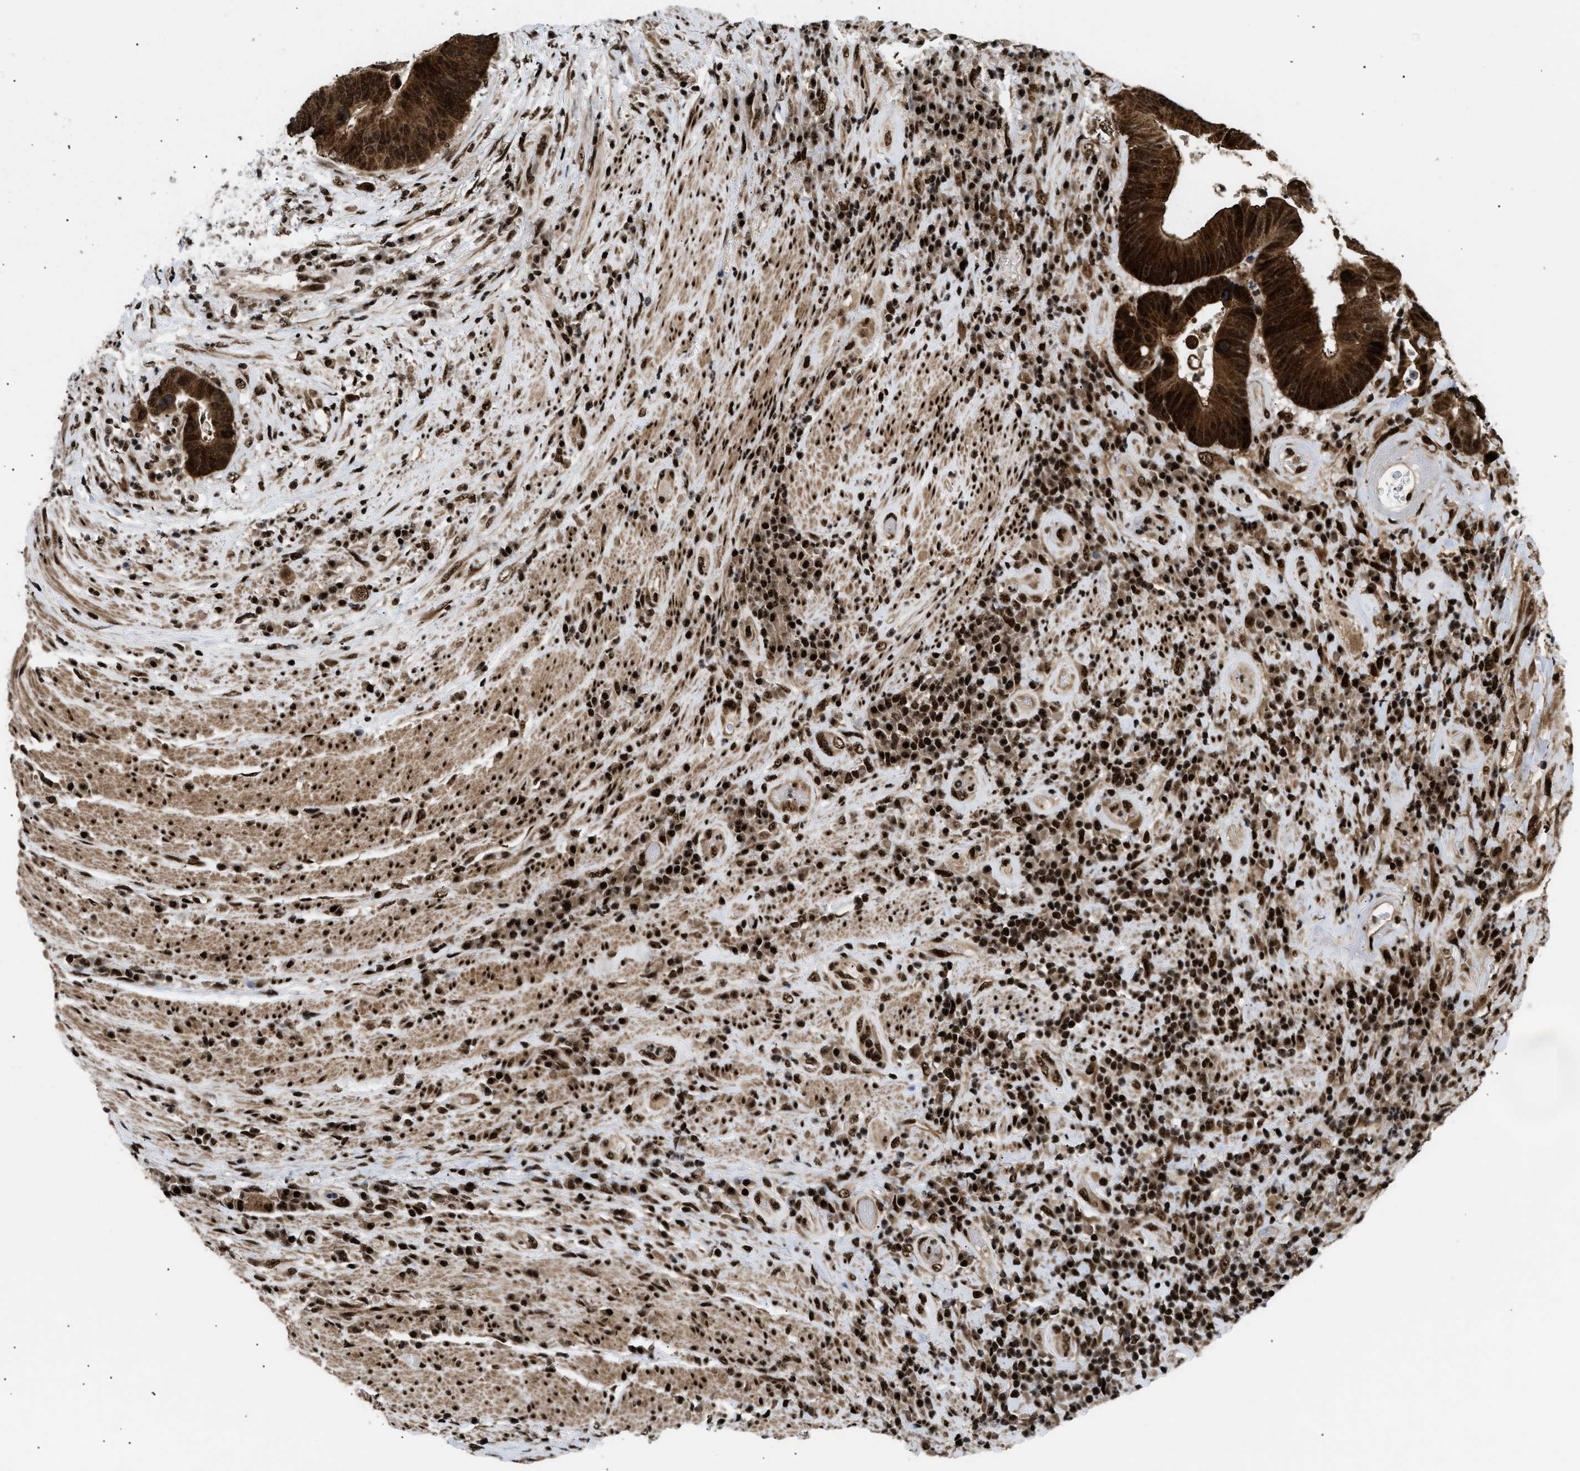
{"staining": {"intensity": "strong", "quantity": ">75%", "location": "cytoplasmic/membranous,nuclear"}, "tissue": "colorectal cancer", "cell_type": "Tumor cells", "image_type": "cancer", "snomed": [{"axis": "morphology", "description": "Adenocarcinoma, NOS"}, {"axis": "topography", "description": "Rectum"}], "caption": "IHC of colorectal cancer (adenocarcinoma) shows high levels of strong cytoplasmic/membranous and nuclear positivity in about >75% of tumor cells.", "gene": "RBM5", "patient": {"sex": "female", "age": 89}}